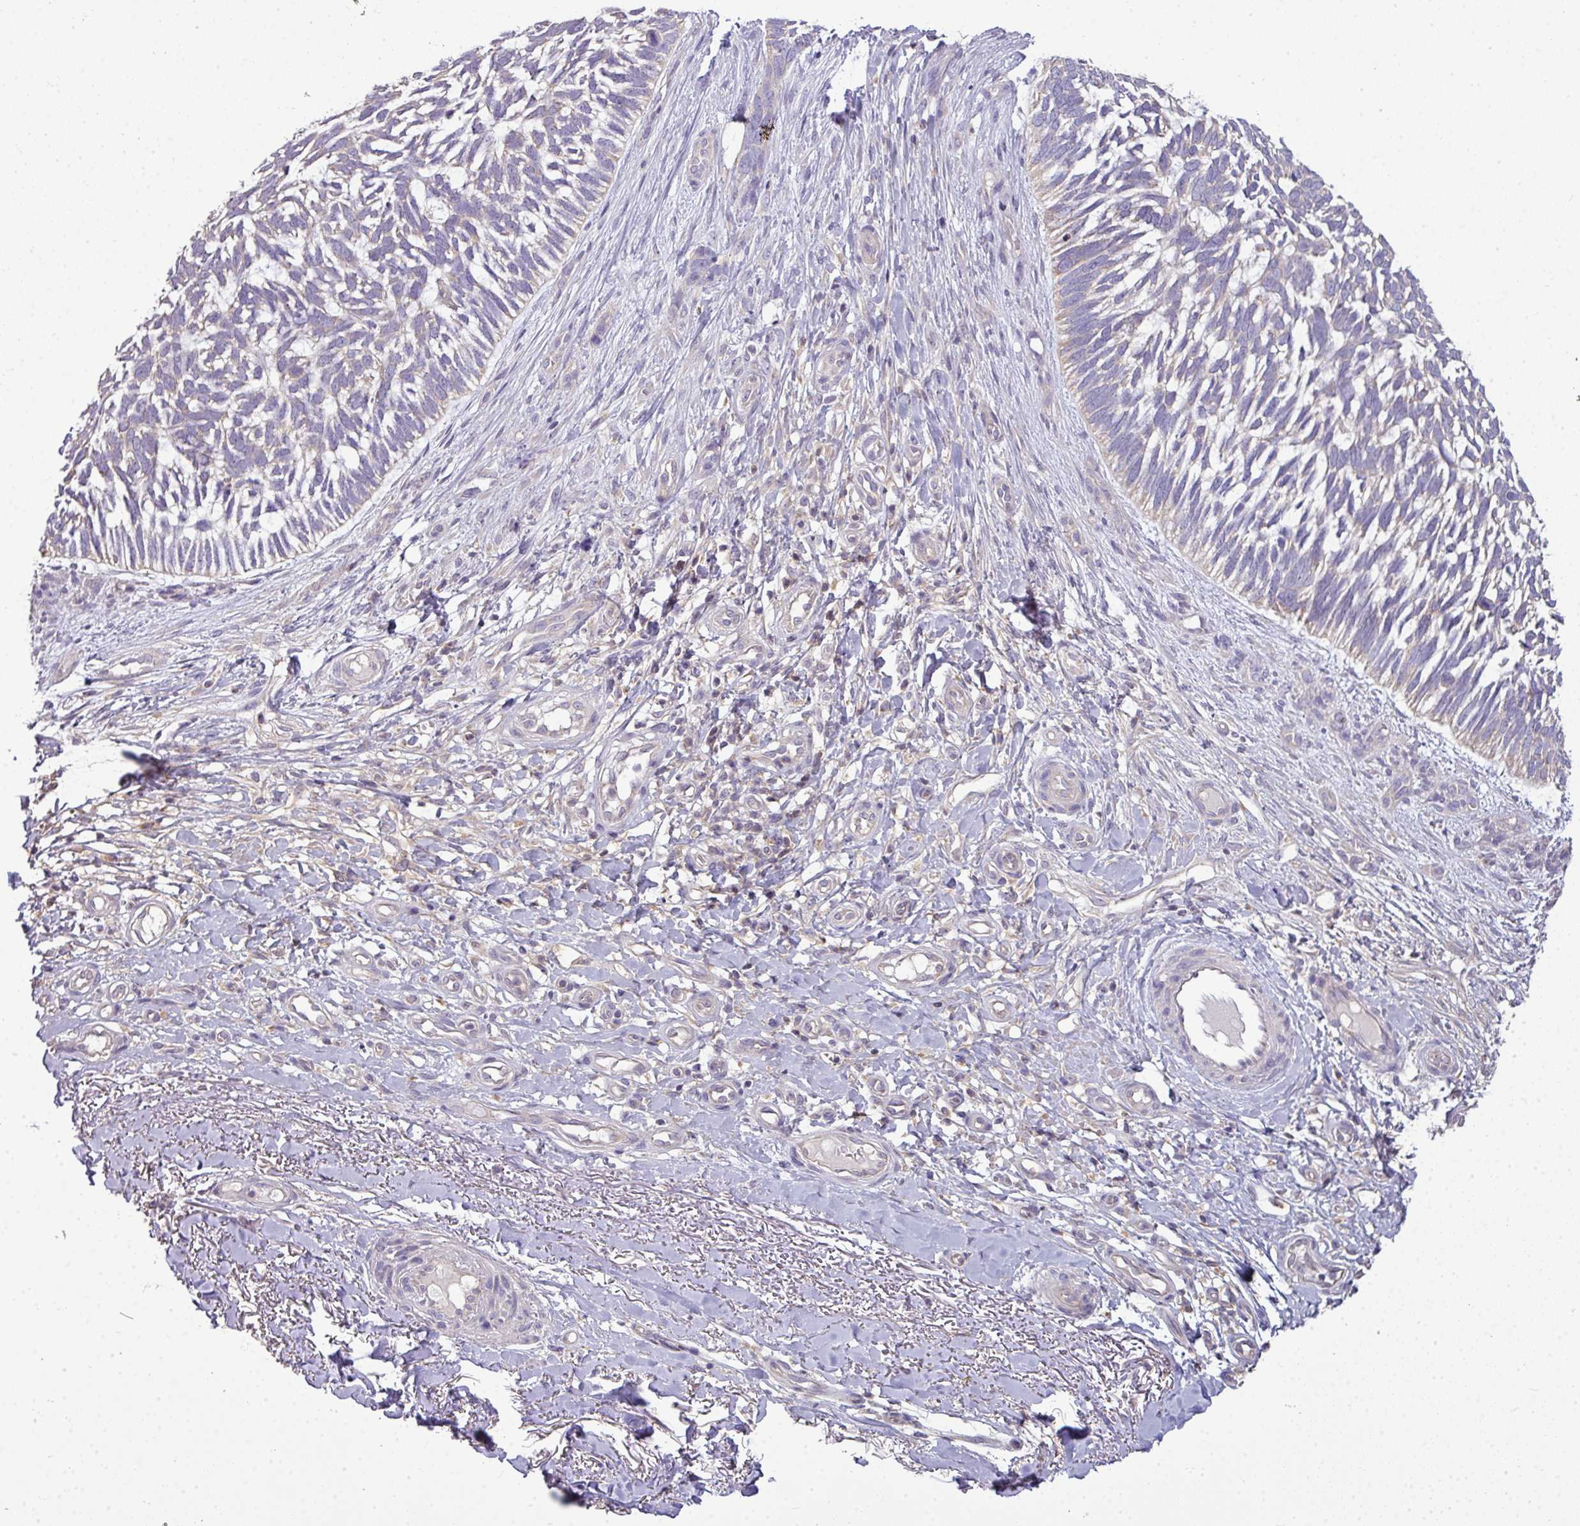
{"staining": {"intensity": "negative", "quantity": "none", "location": "none"}, "tissue": "skin cancer", "cell_type": "Tumor cells", "image_type": "cancer", "snomed": [{"axis": "morphology", "description": "Basal cell carcinoma"}, {"axis": "topography", "description": "Skin"}], "caption": "Immunohistochemical staining of skin cancer (basal cell carcinoma) reveals no significant expression in tumor cells. (DAB (3,3'-diaminobenzidine) immunohistochemistry, high magnification).", "gene": "STAT5A", "patient": {"sex": "male", "age": 88}}